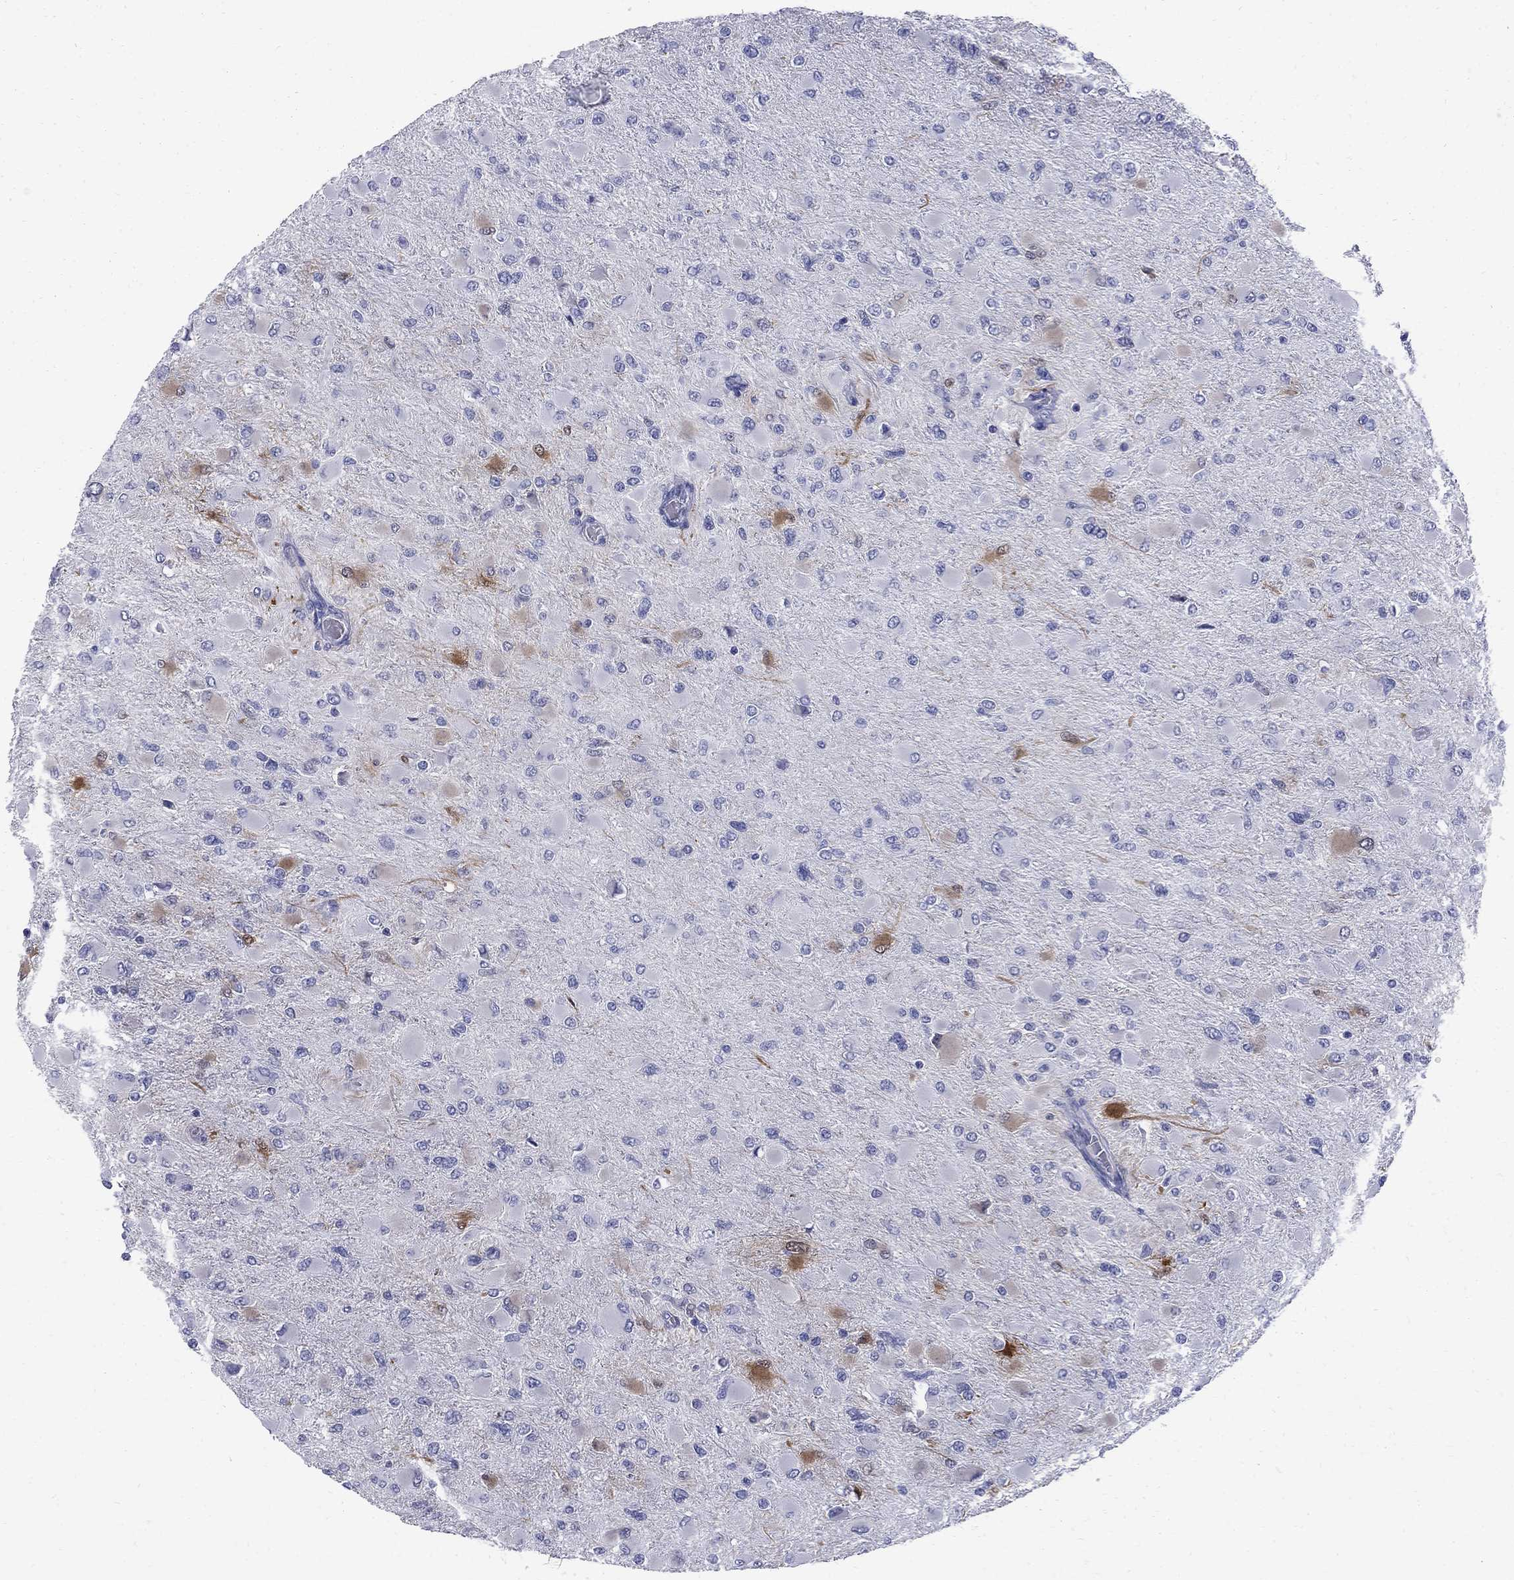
{"staining": {"intensity": "negative", "quantity": "none", "location": "none"}, "tissue": "glioma", "cell_type": "Tumor cells", "image_type": "cancer", "snomed": [{"axis": "morphology", "description": "Glioma, malignant, High grade"}, {"axis": "topography", "description": "Cerebral cortex"}], "caption": "This histopathology image is of malignant glioma (high-grade) stained with immunohistochemistry (IHC) to label a protein in brown with the nuclei are counter-stained blue. There is no staining in tumor cells.", "gene": "SERPINB2", "patient": {"sex": "female", "age": 36}}